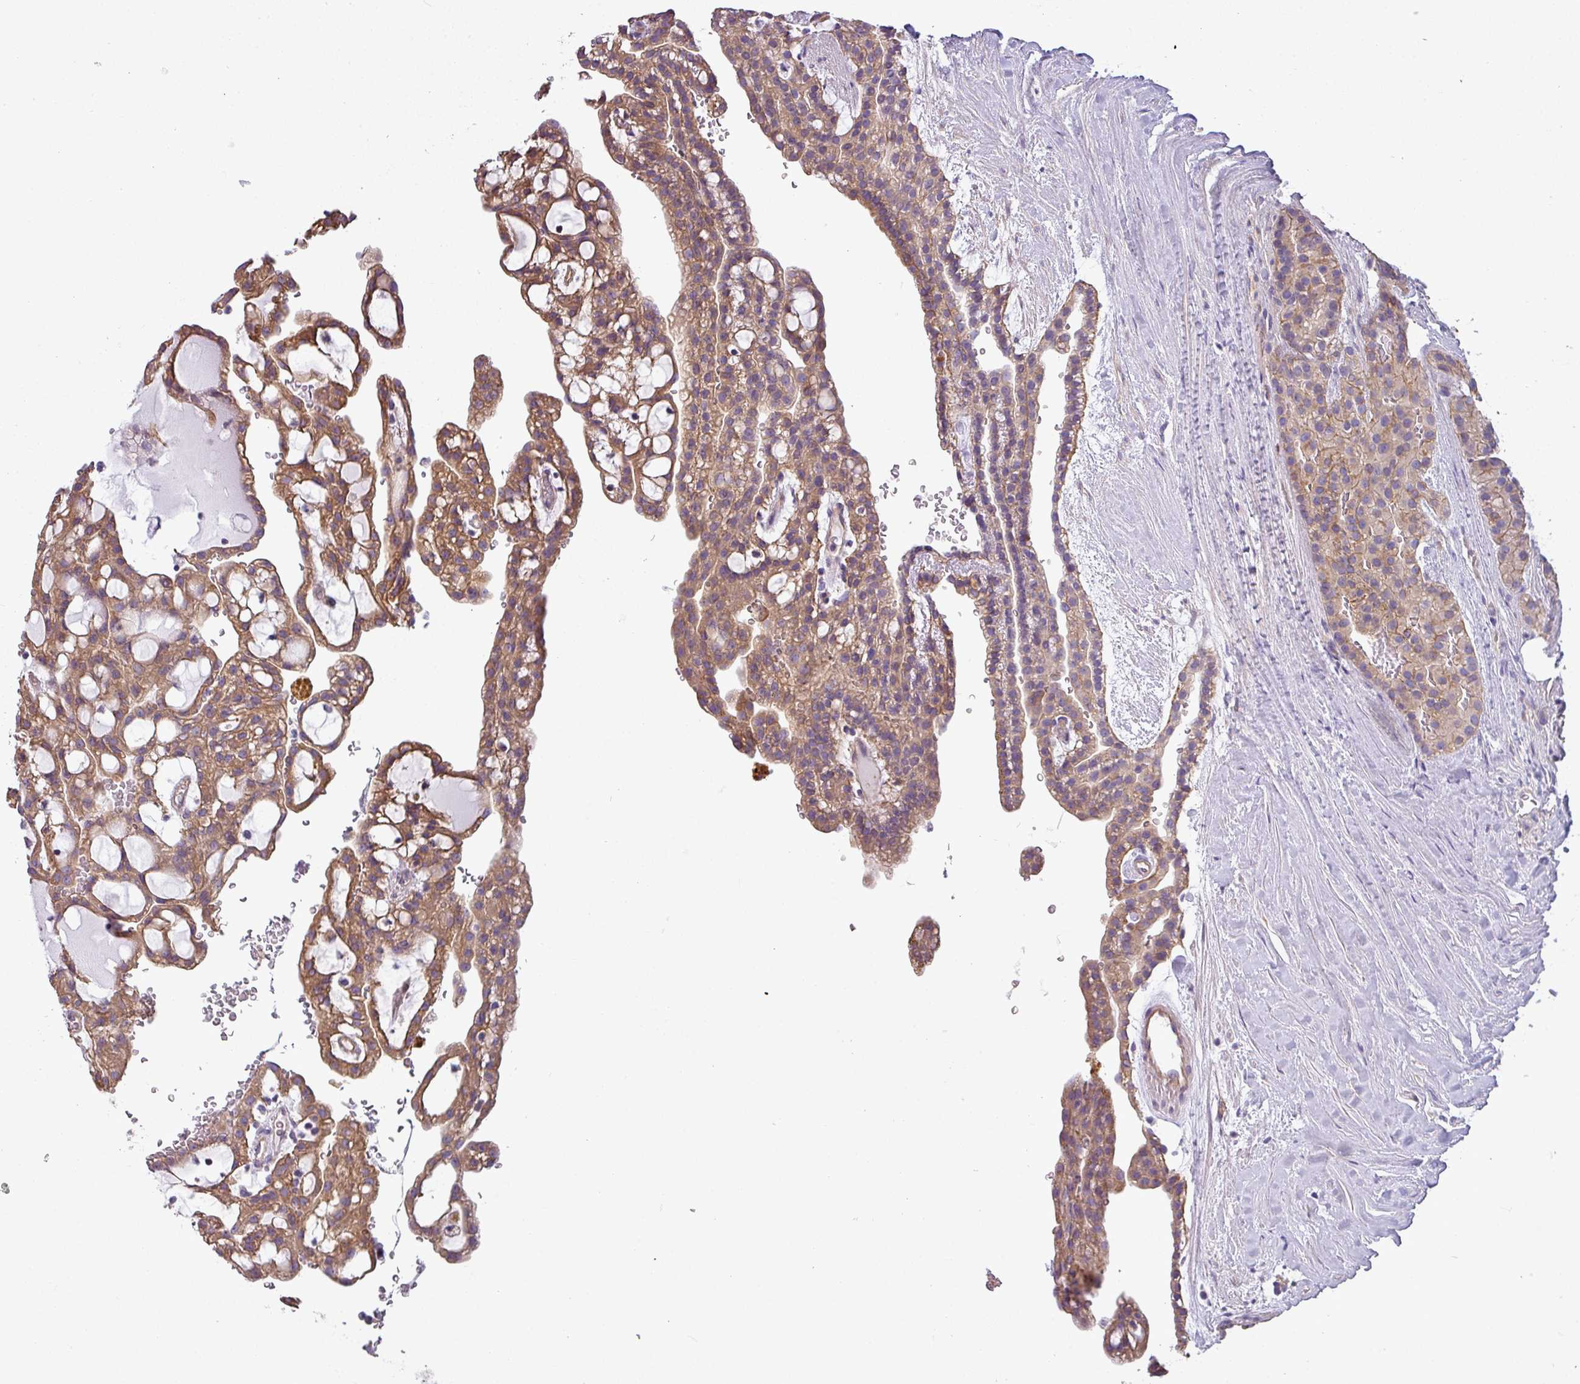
{"staining": {"intensity": "moderate", "quantity": ">75%", "location": "cytoplasmic/membranous"}, "tissue": "renal cancer", "cell_type": "Tumor cells", "image_type": "cancer", "snomed": [{"axis": "morphology", "description": "Adenocarcinoma, NOS"}, {"axis": "topography", "description": "Kidney"}], "caption": "Immunohistochemical staining of human renal adenocarcinoma shows medium levels of moderate cytoplasmic/membranous positivity in about >75% of tumor cells.", "gene": "PALS2", "patient": {"sex": "male", "age": 63}}